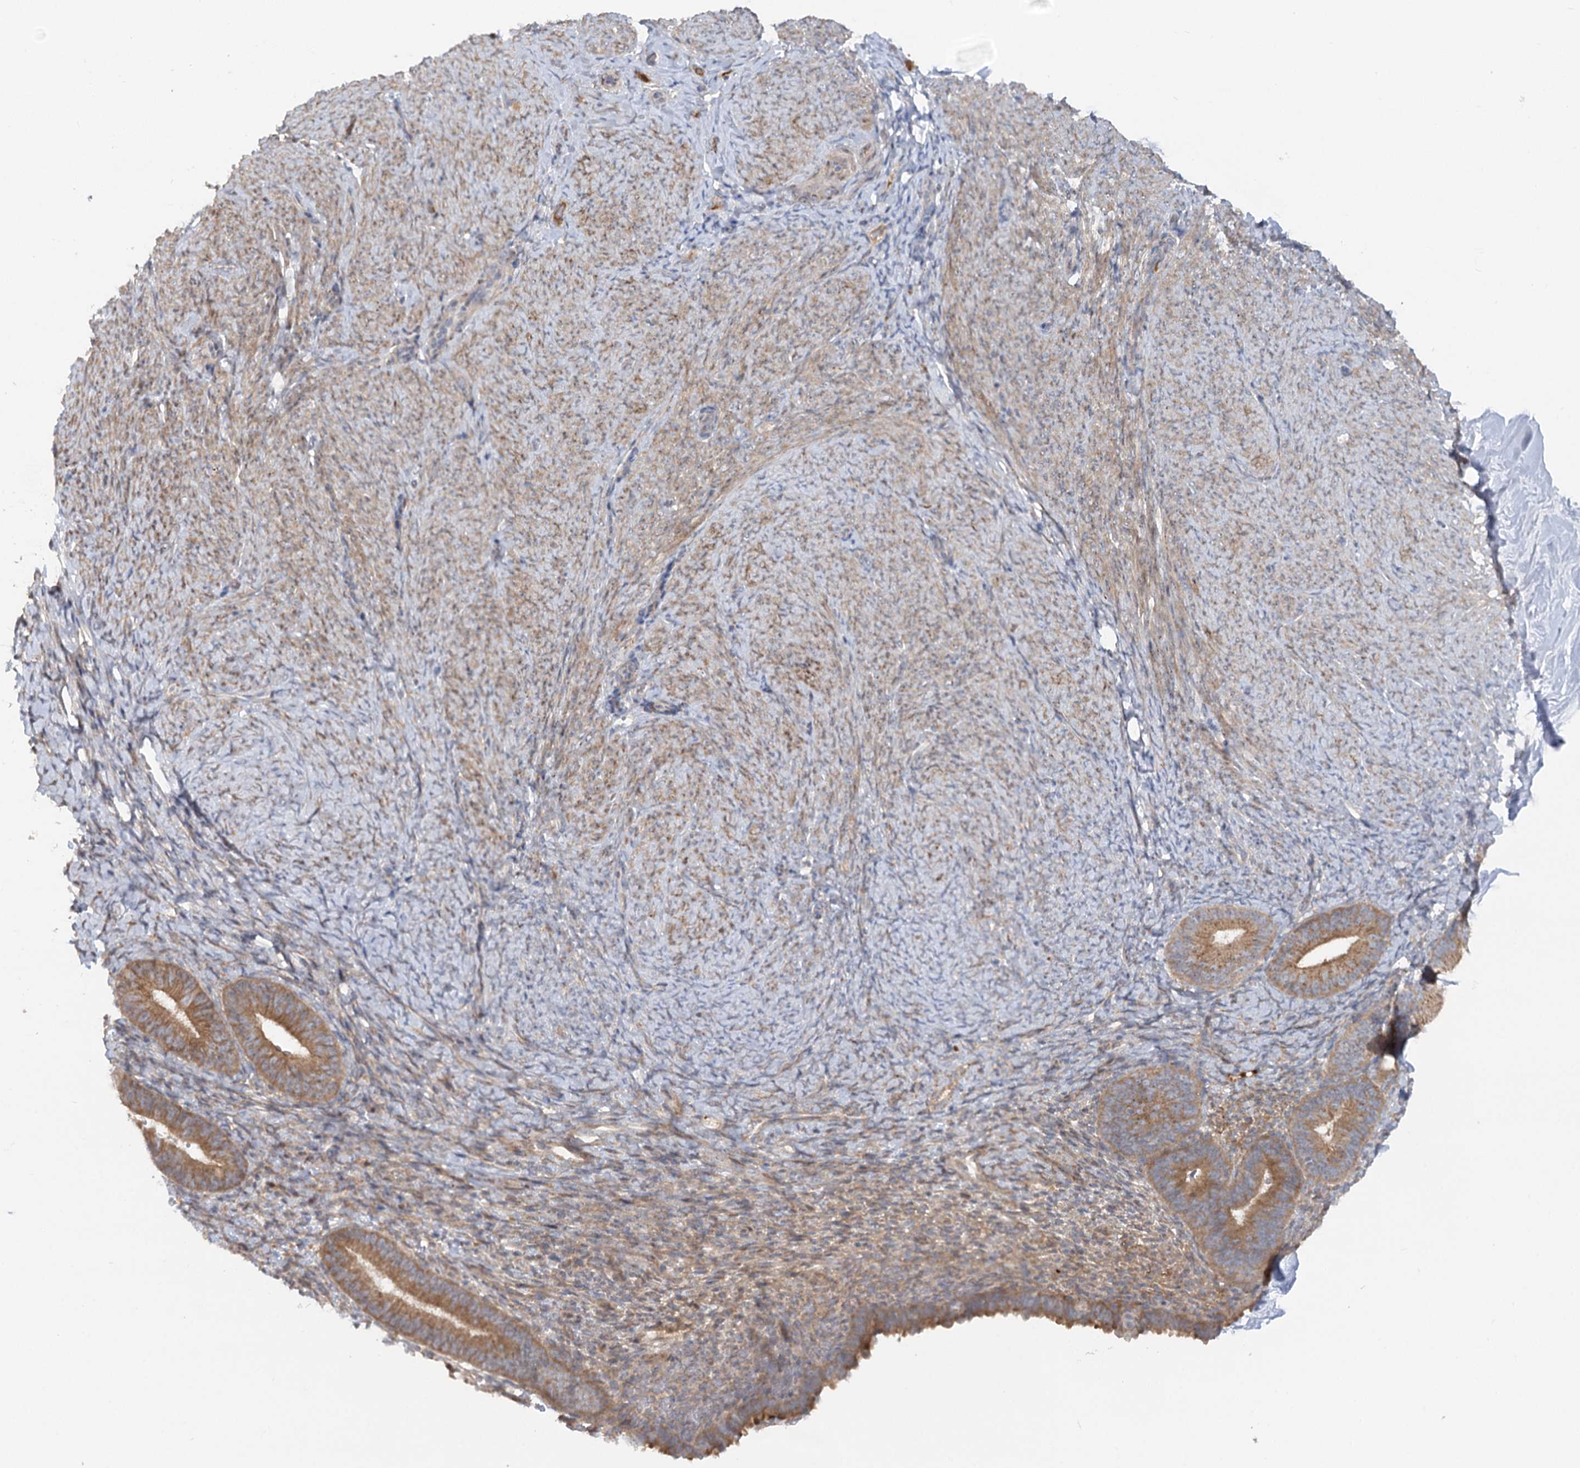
{"staining": {"intensity": "weak", "quantity": "<25%", "location": "cytoplasmic/membranous"}, "tissue": "endometrium", "cell_type": "Cells in endometrial stroma", "image_type": "normal", "snomed": [{"axis": "morphology", "description": "Normal tissue, NOS"}, {"axis": "topography", "description": "Endometrium"}], "caption": "Immunohistochemistry (IHC) histopathology image of normal endometrium: endometrium stained with DAB reveals no significant protein positivity in cells in endometrial stroma.", "gene": "FGF19", "patient": {"sex": "female", "age": 65}}